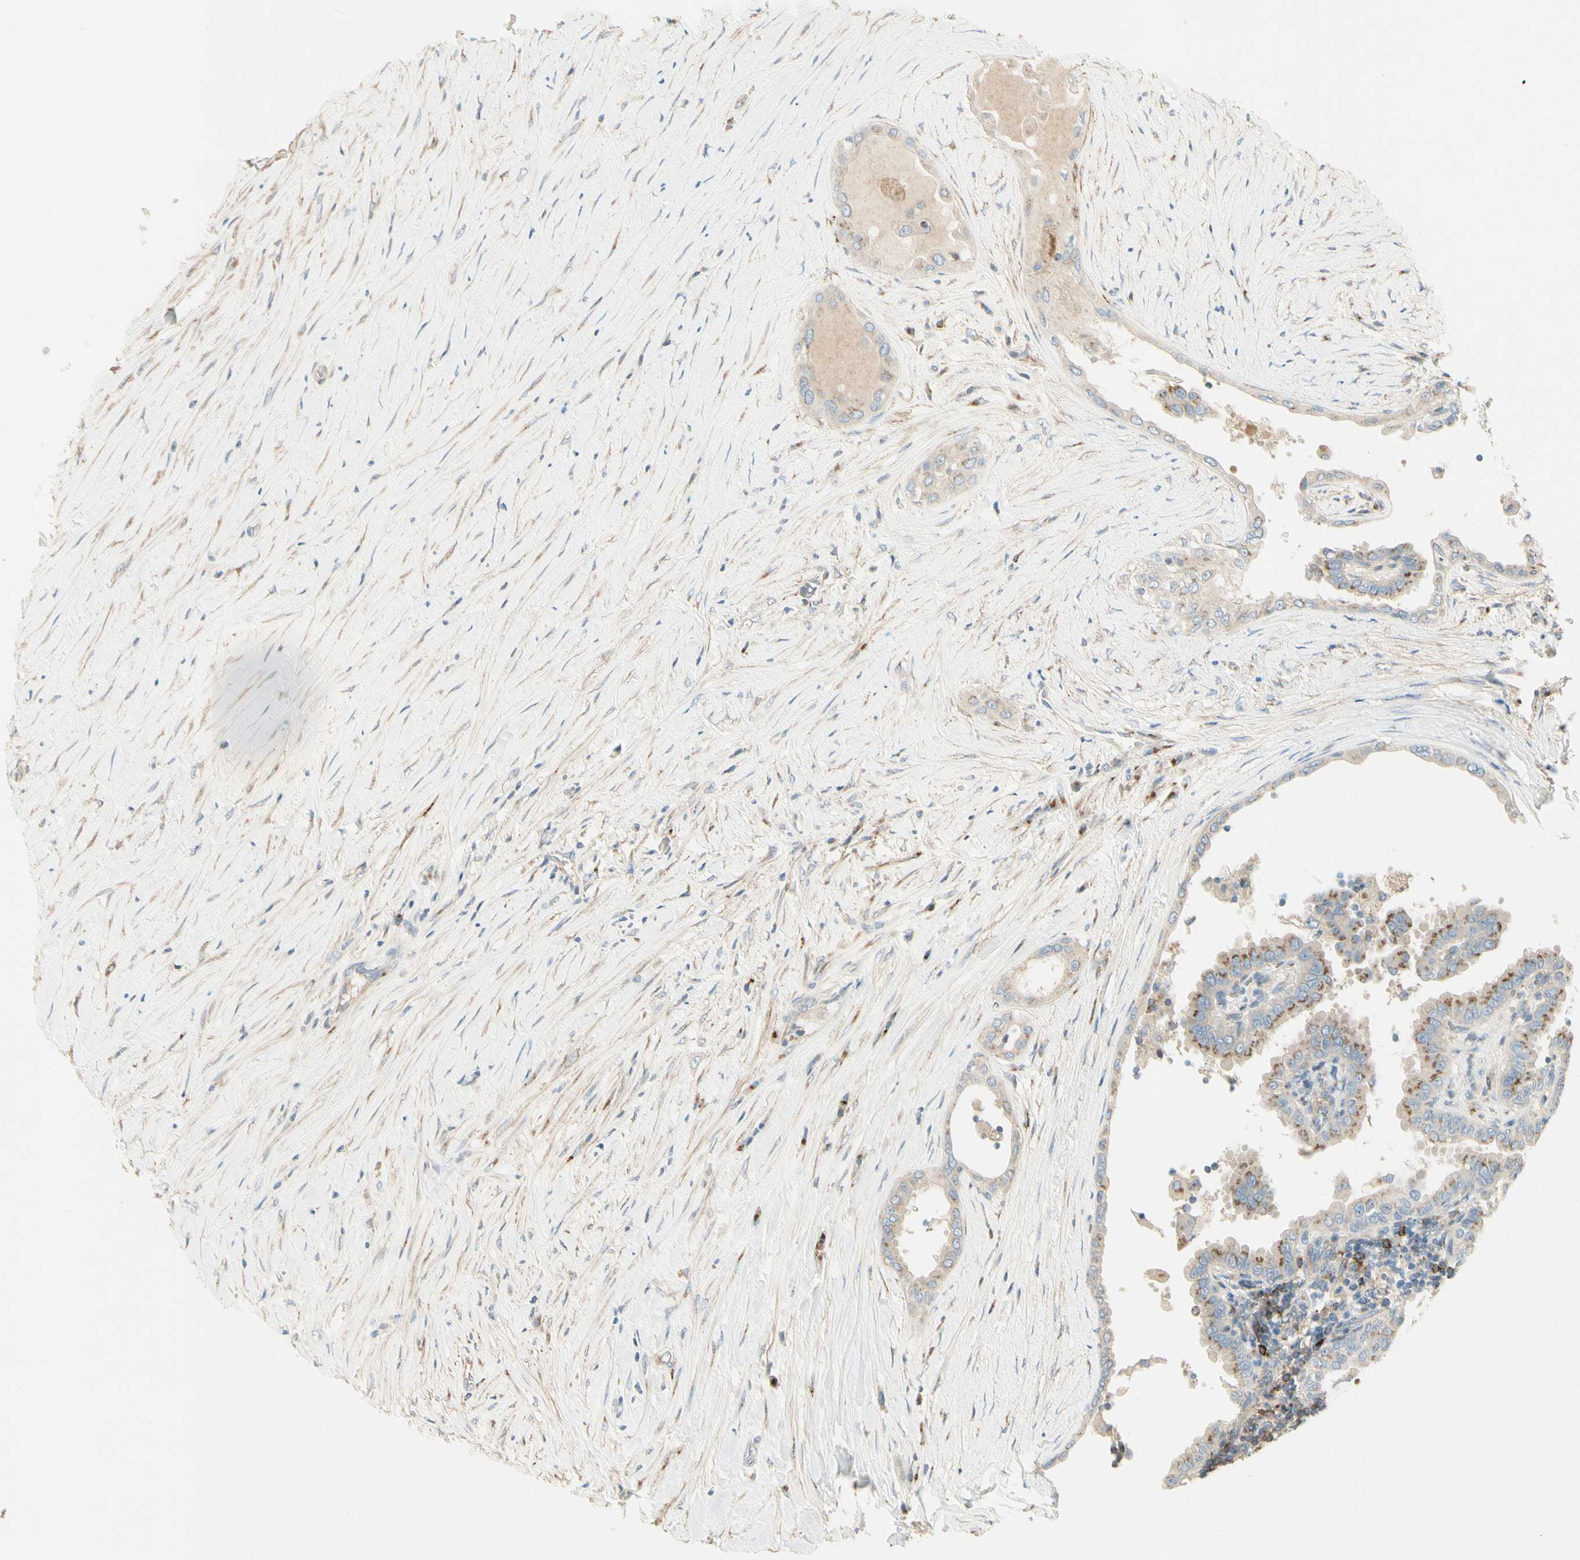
{"staining": {"intensity": "moderate", "quantity": ">75%", "location": "cytoplasmic/membranous"}, "tissue": "thyroid cancer", "cell_type": "Tumor cells", "image_type": "cancer", "snomed": [{"axis": "morphology", "description": "Papillary adenocarcinoma, NOS"}, {"axis": "topography", "description": "Thyroid gland"}], "caption": "Immunohistochemical staining of thyroid cancer (papillary adenocarcinoma) reveals medium levels of moderate cytoplasmic/membranous protein staining in about >75% of tumor cells.", "gene": "ABCA3", "patient": {"sex": "male", "age": 33}}